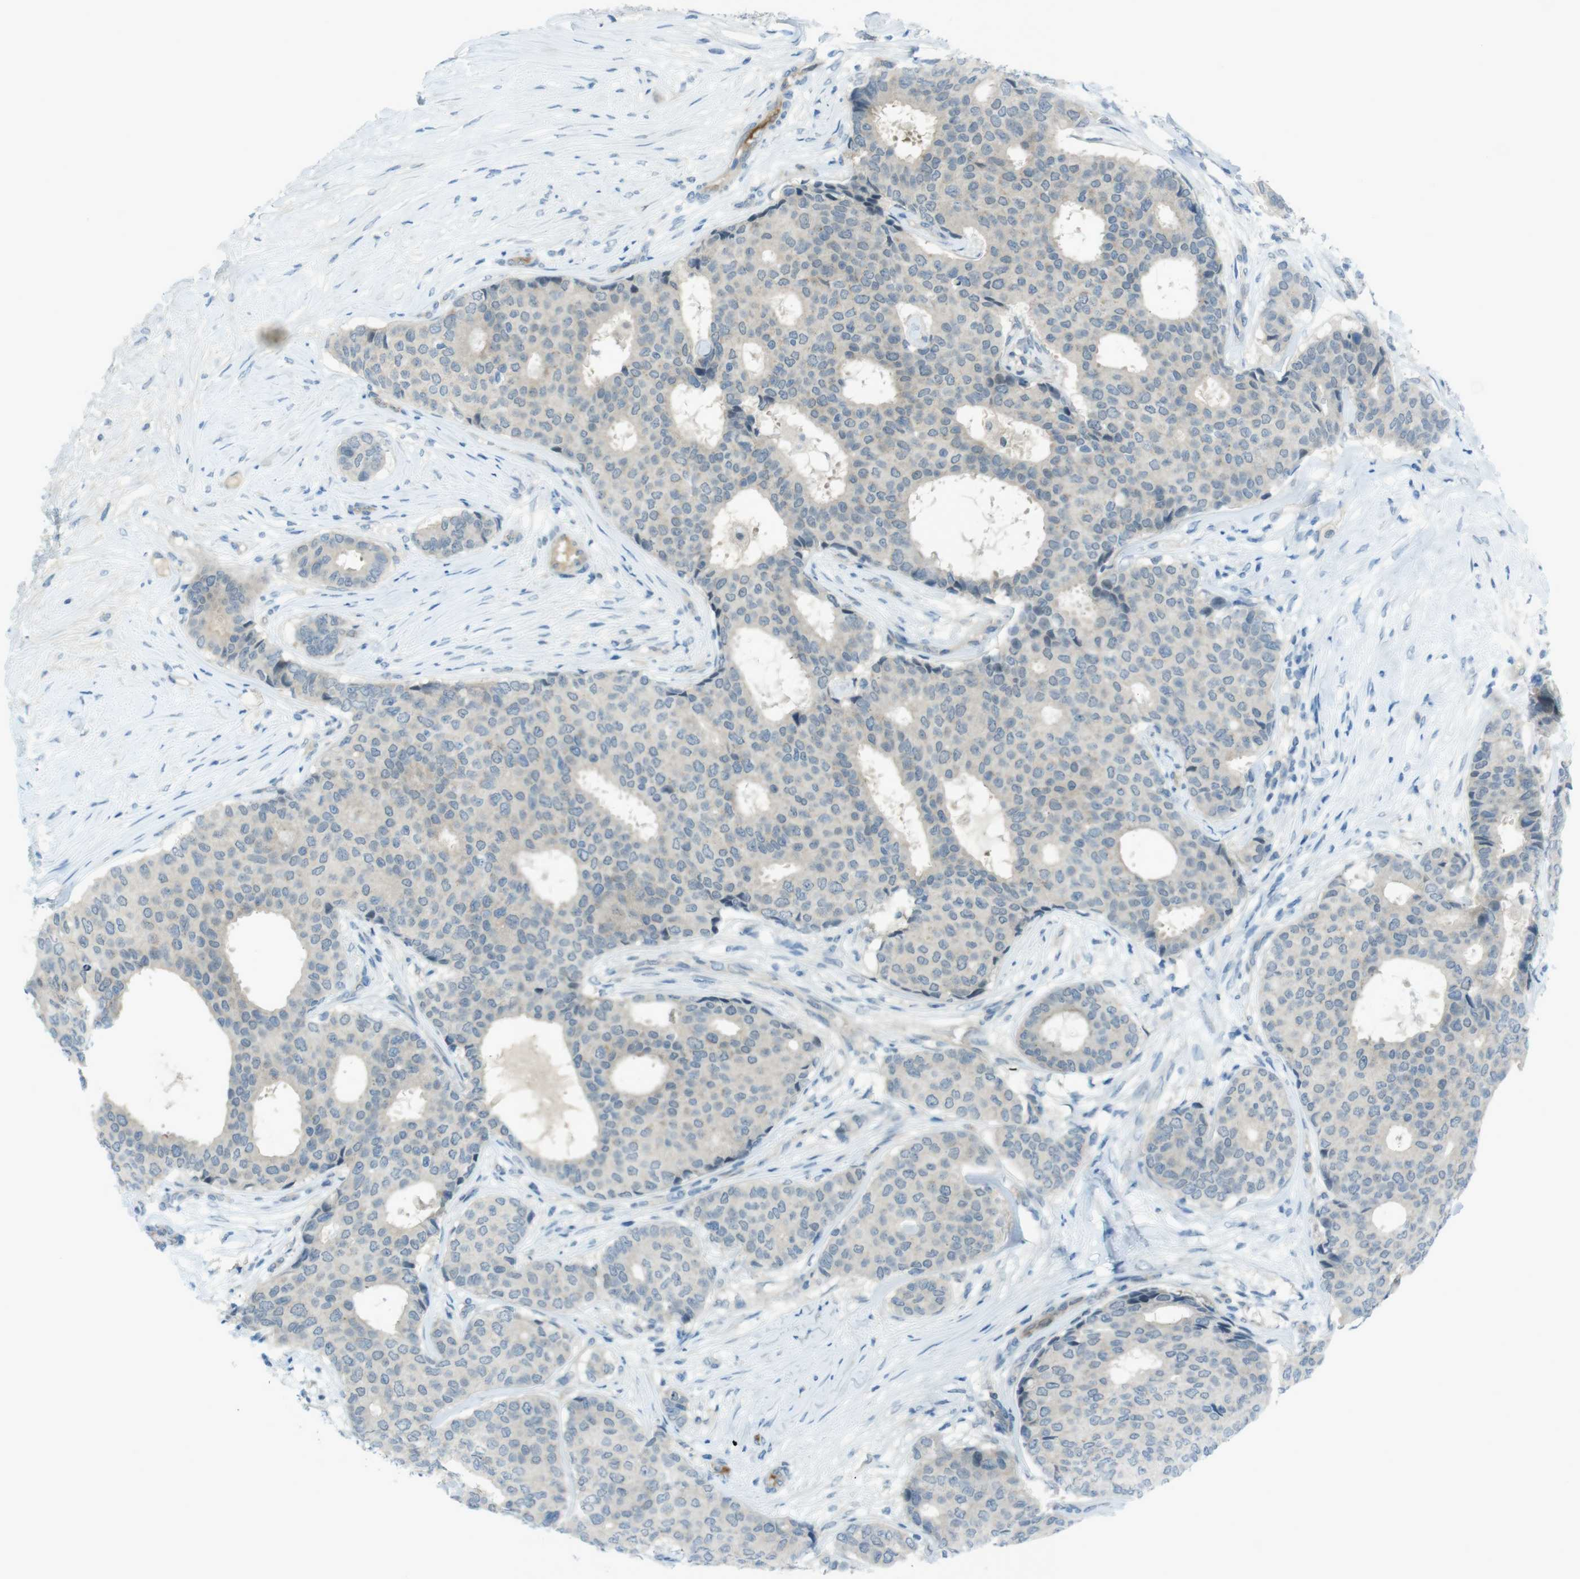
{"staining": {"intensity": "negative", "quantity": "none", "location": "none"}, "tissue": "breast cancer", "cell_type": "Tumor cells", "image_type": "cancer", "snomed": [{"axis": "morphology", "description": "Duct carcinoma"}, {"axis": "topography", "description": "Breast"}], "caption": "The histopathology image reveals no staining of tumor cells in infiltrating ductal carcinoma (breast).", "gene": "ZDHHC20", "patient": {"sex": "female", "age": 75}}